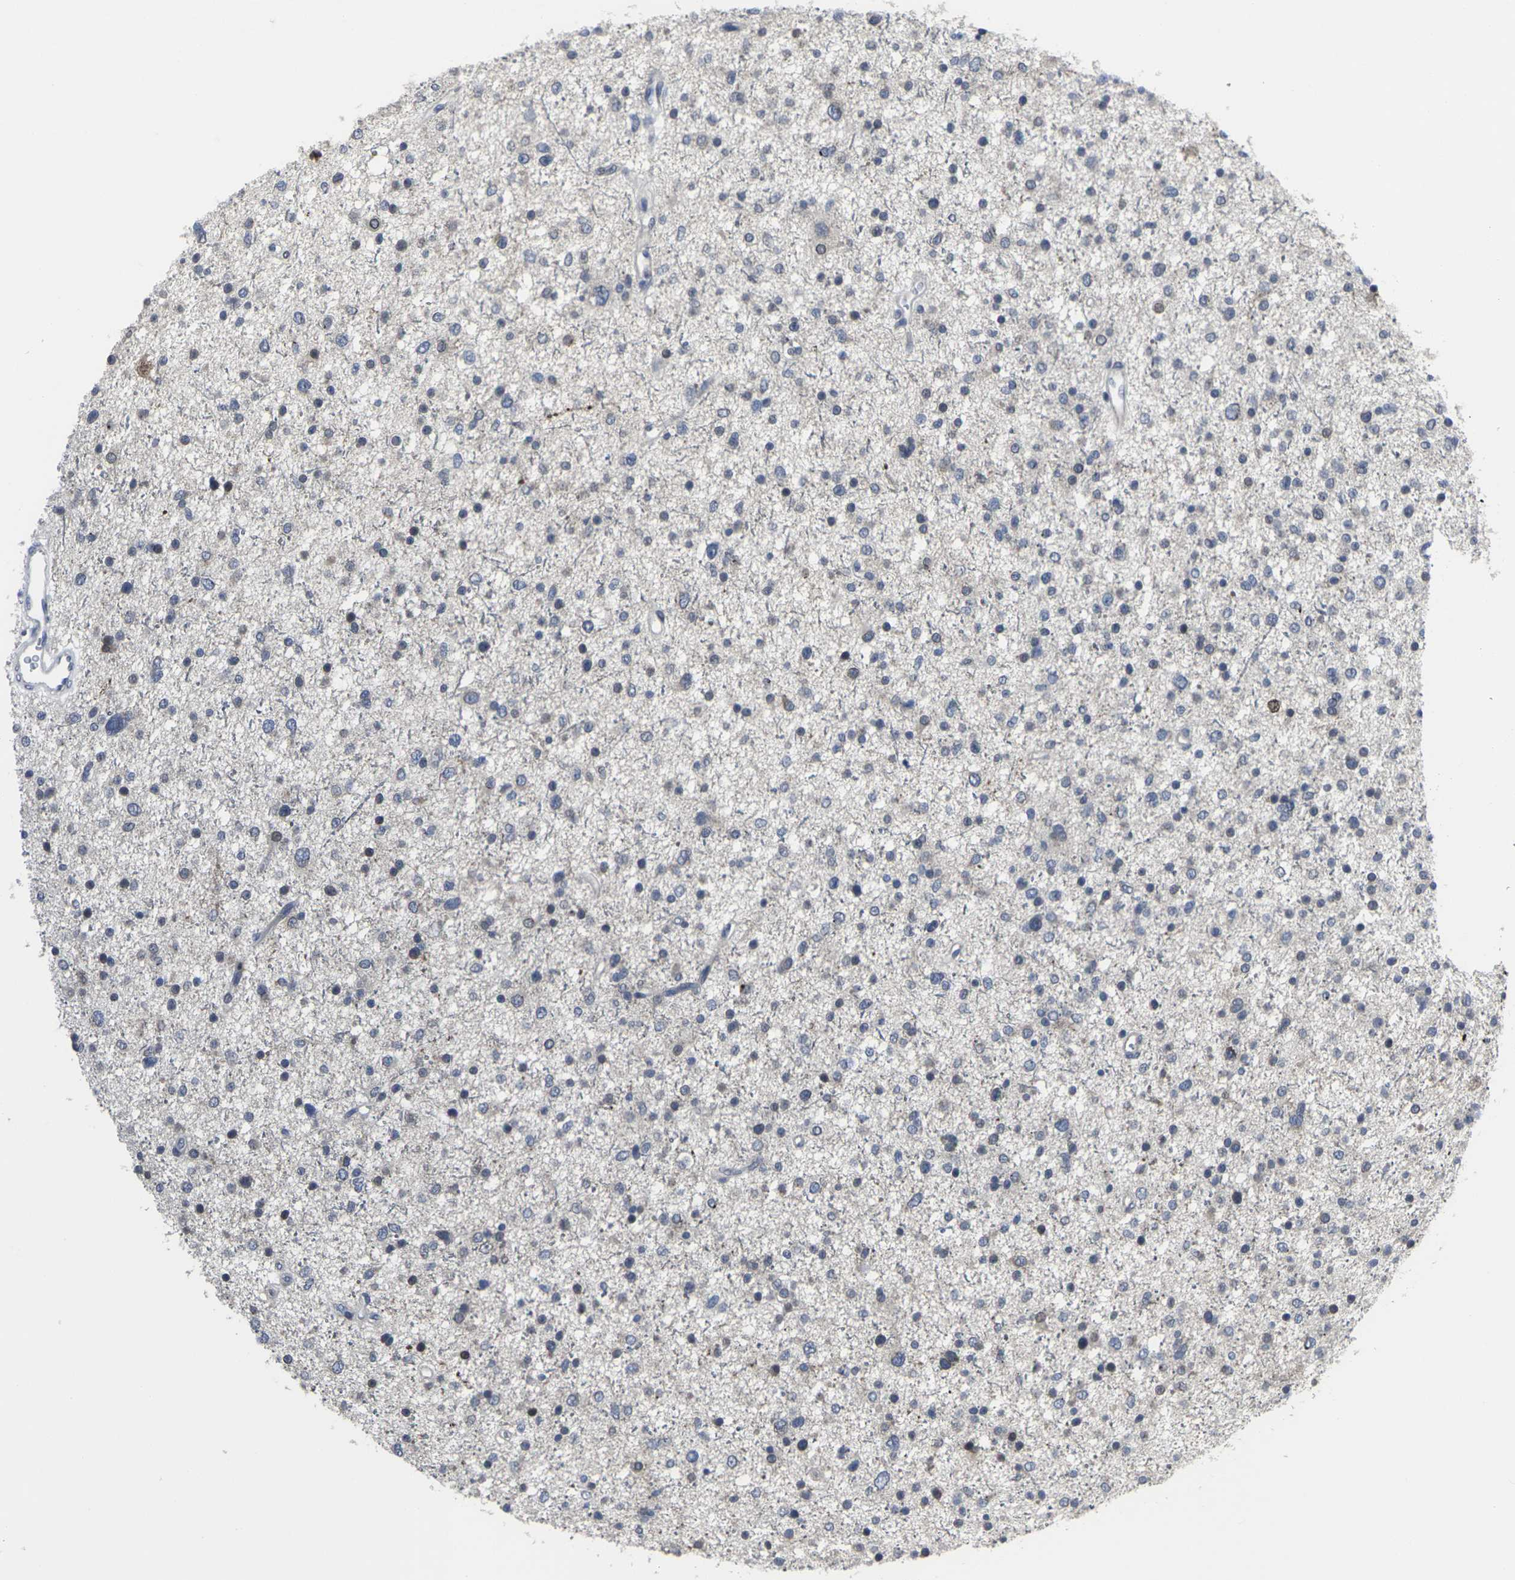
{"staining": {"intensity": "moderate", "quantity": "<25%", "location": "nuclear"}, "tissue": "glioma", "cell_type": "Tumor cells", "image_type": "cancer", "snomed": [{"axis": "morphology", "description": "Glioma, malignant, Low grade"}, {"axis": "topography", "description": "Brain"}], "caption": "Malignant glioma (low-grade) was stained to show a protein in brown. There is low levels of moderate nuclear staining in about <25% of tumor cells.", "gene": "HPRT1", "patient": {"sex": "female", "age": 37}}